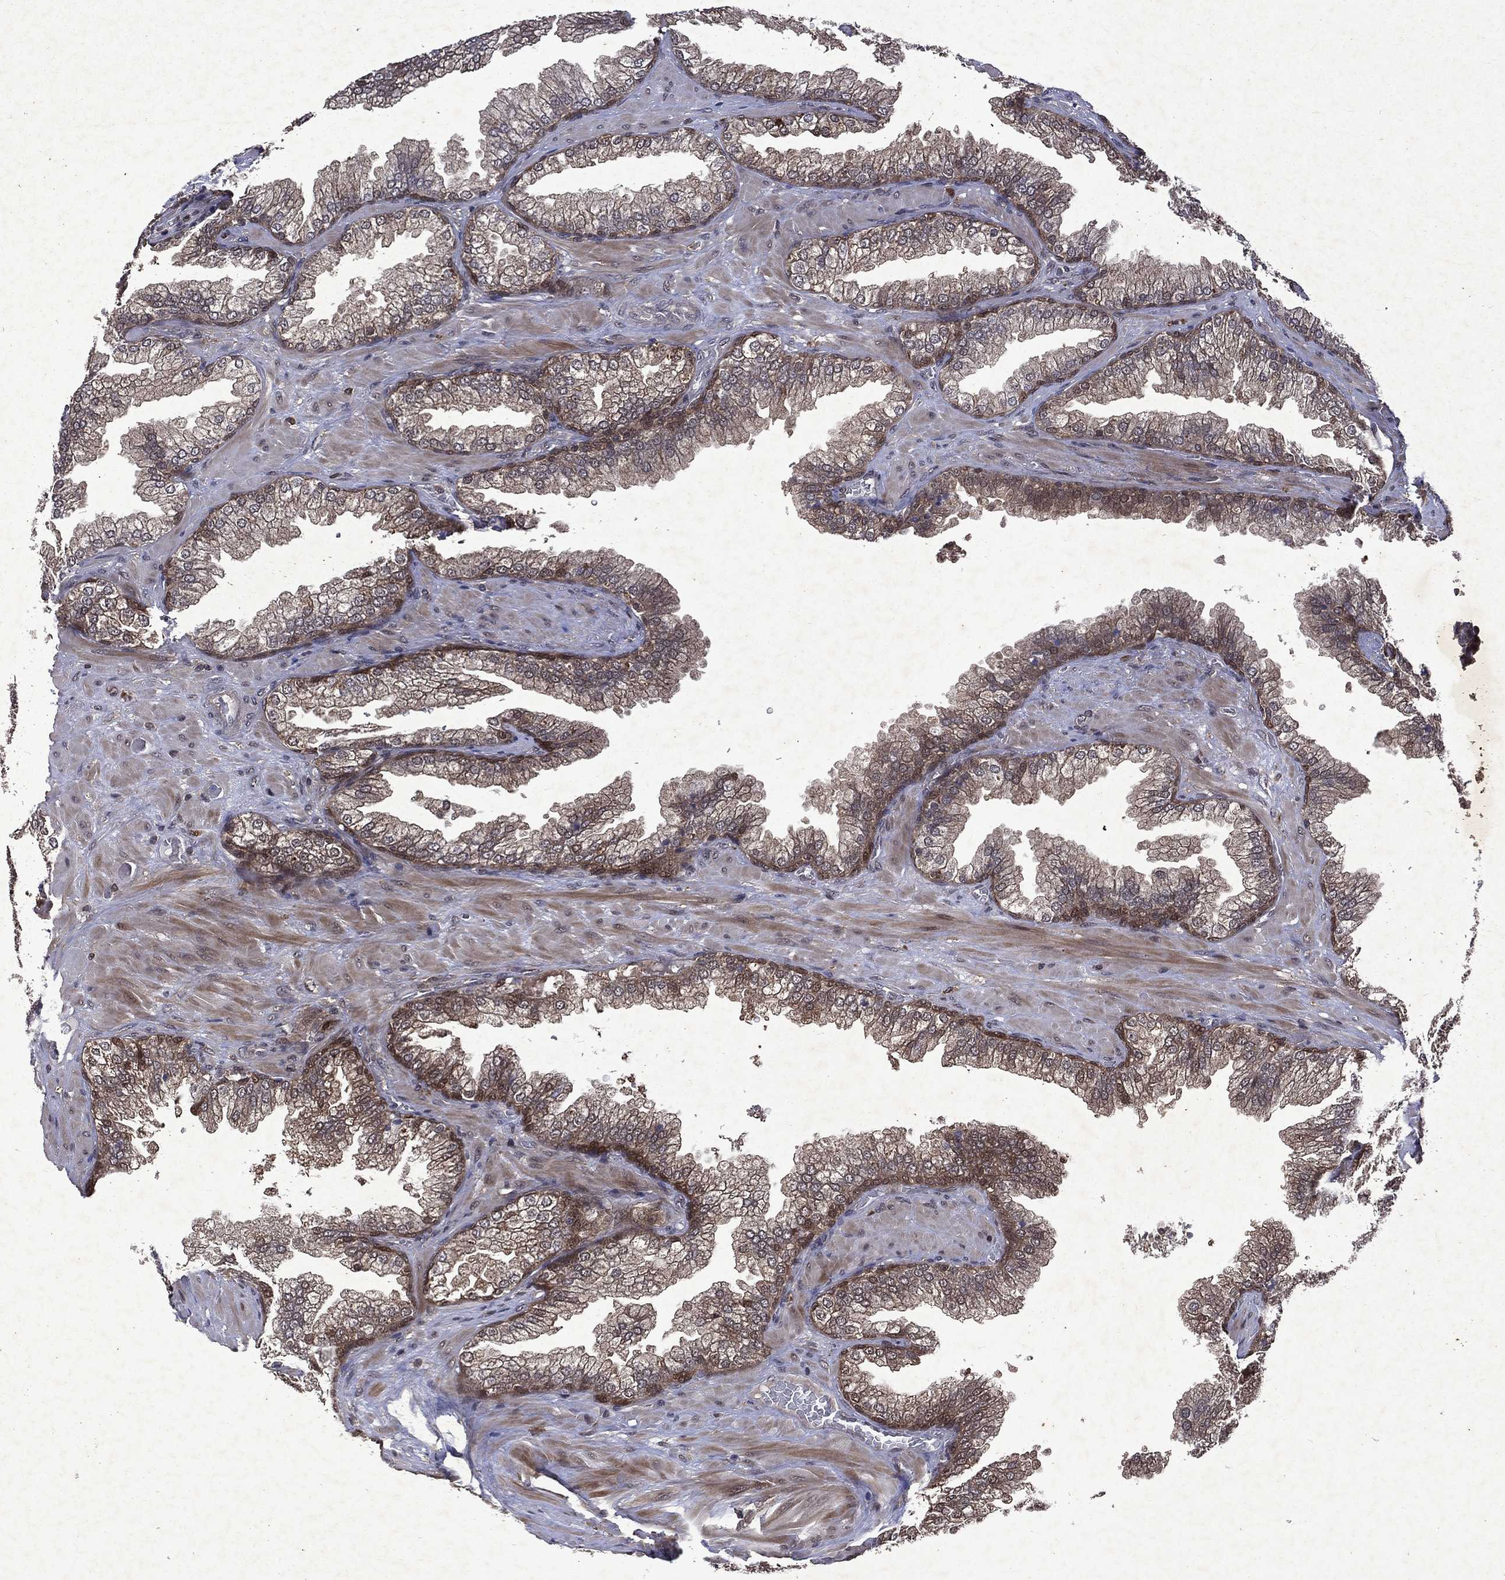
{"staining": {"intensity": "weak", "quantity": "25%-75%", "location": "cytoplasmic/membranous"}, "tissue": "prostate cancer", "cell_type": "Tumor cells", "image_type": "cancer", "snomed": [{"axis": "morphology", "description": "Adenocarcinoma, Low grade"}, {"axis": "topography", "description": "Prostate"}], "caption": "Low-grade adenocarcinoma (prostate) stained for a protein (brown) demonstrates weak cytoplasmic/membranous positive expression in approximately 25%-75% of tumor cells.", "gene": "MTAP", "patient": {"sex": "male", "age": 57}}